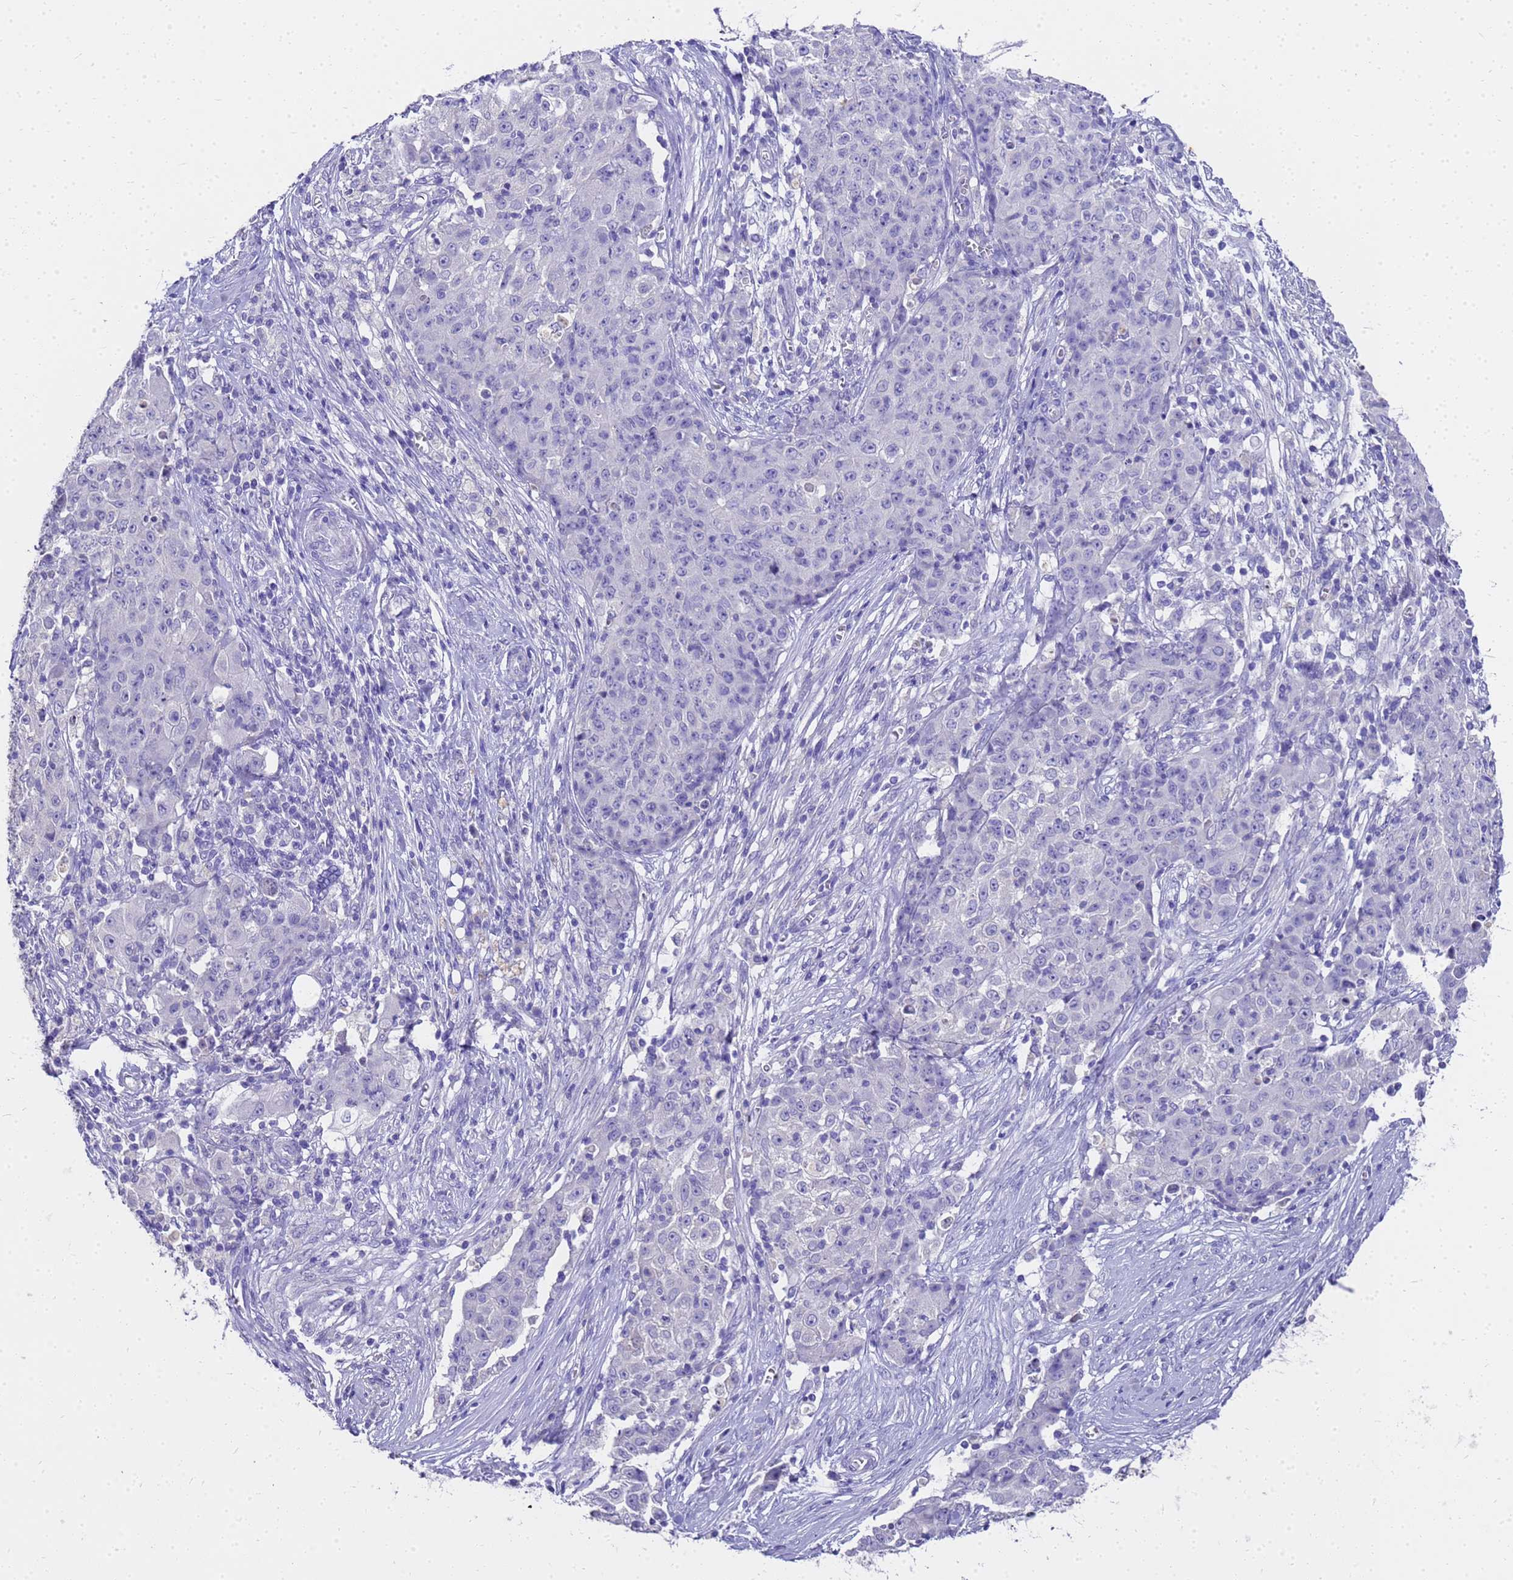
{"staining": {"intensity": "negative", "quantity": "none", "location": "none"}, "tissue": "ovarian cancer", "cell_type": "Tumor cells", "image_type": "cancer", "snomed": [{"axis": "morphology", "description": "Carcinoma, endometroid"}, {"axis": "topography", "description": "Ovary"}], "caption": "Image shows no protein positivity in tumor cells of ovarian cancer tissue. (Brightfield microscopy of DAB (3,3'-diaminobenzidine) IHC at high magnification).", "gene": "MS4A13", "patient": {"sex": "female", "age": 42}}